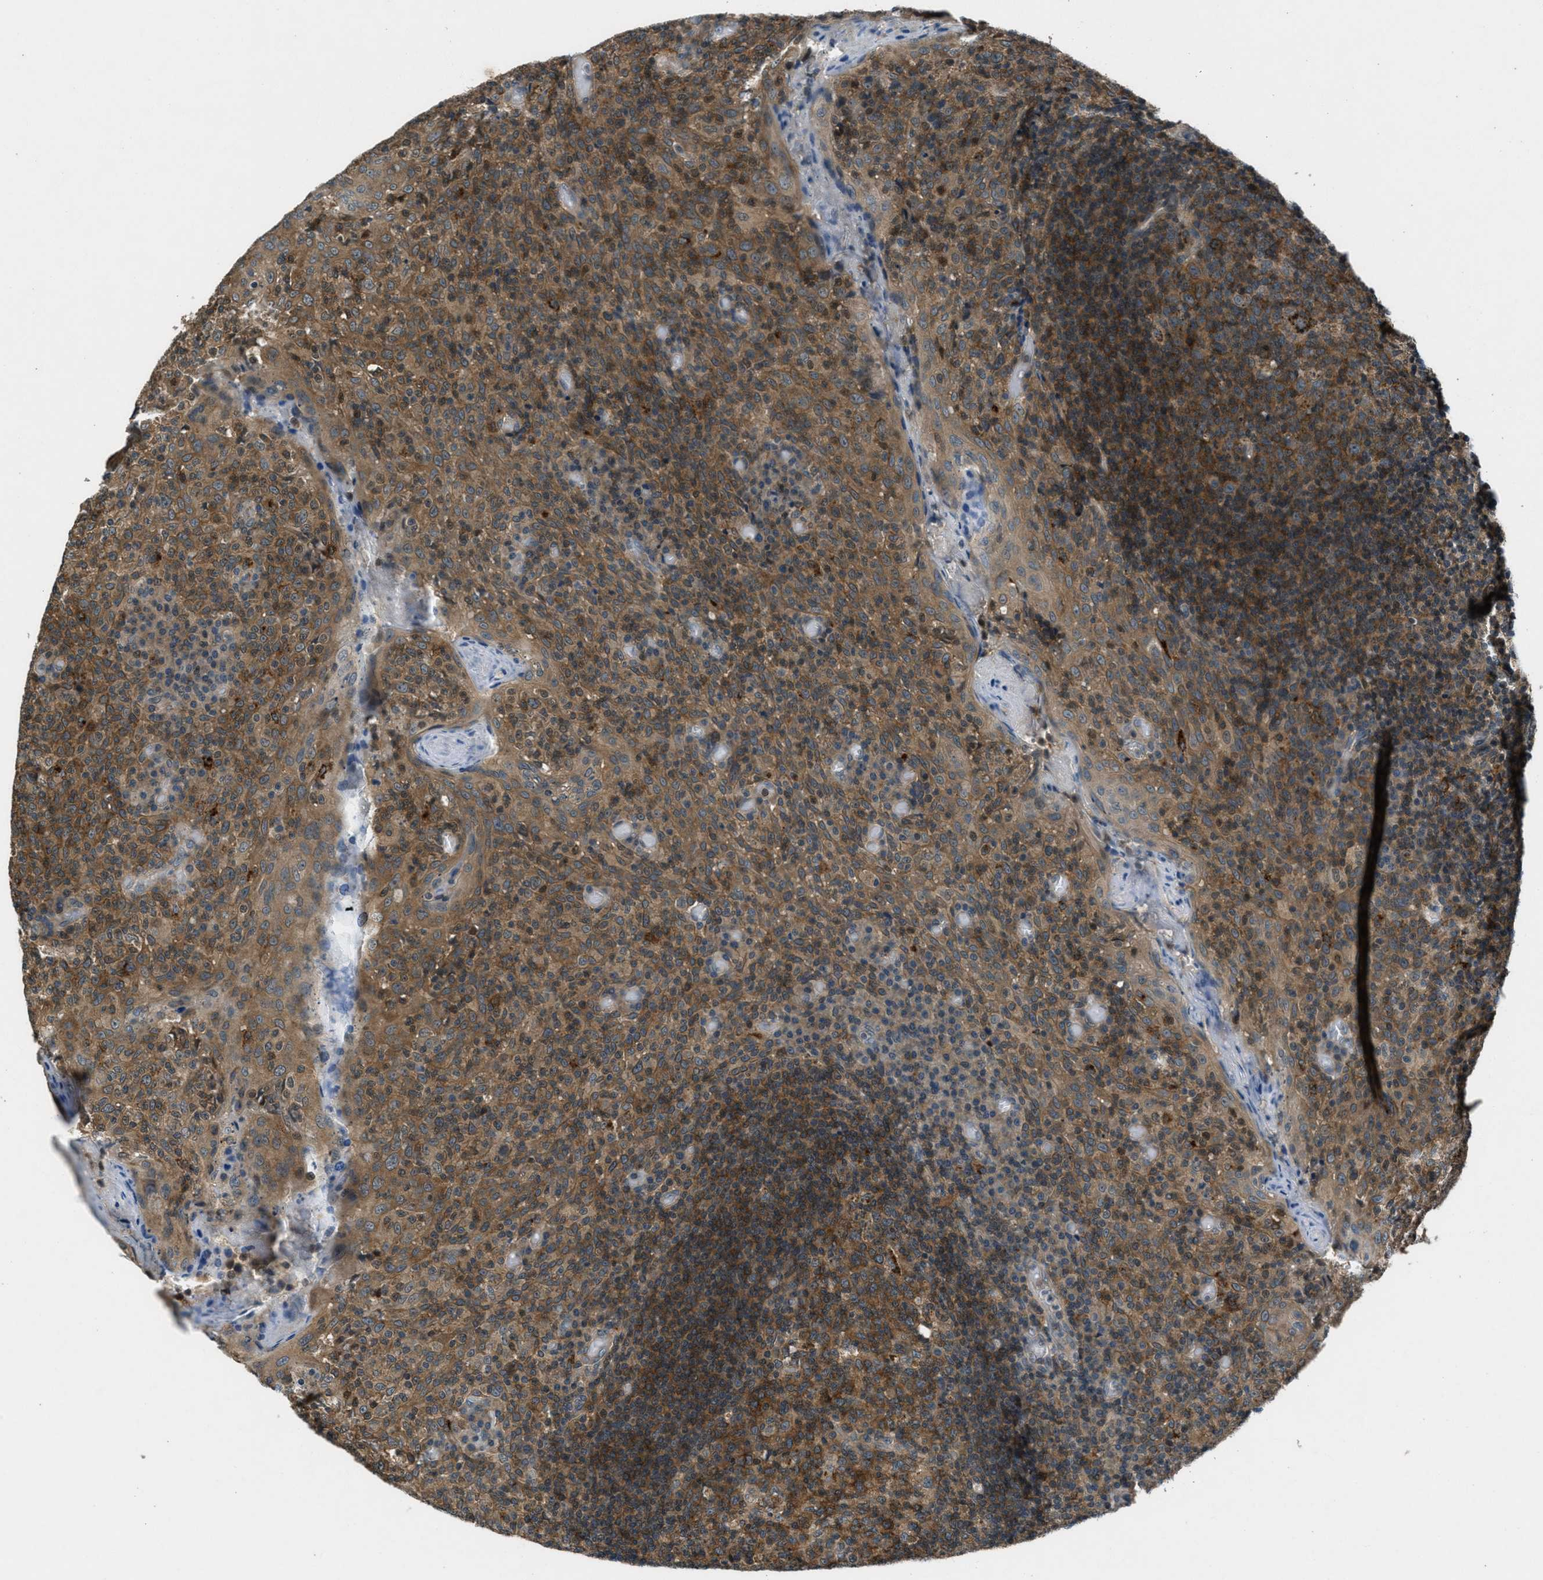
{"staining": {"intensity": "strong", "quantity": ">75%", "location": "cytoplasmic/membranous"}, "tissue": "tonsil", "cell_type": "Germinal center cells", "image_type": "normal", "snomed": [{"axis": "morphology", "description": "Normal tissue, NOS"}, {"axis": "topography", "description": "Tonsil"}], "caption": "Protein staining shows strong cytoplasmic/membranous expression in about >75% of germinal center cells in normal tonsil. Nuclei are stained in blue.", "gene": "EPSTI1", "patient": {"sex": "female", "age": 19}}